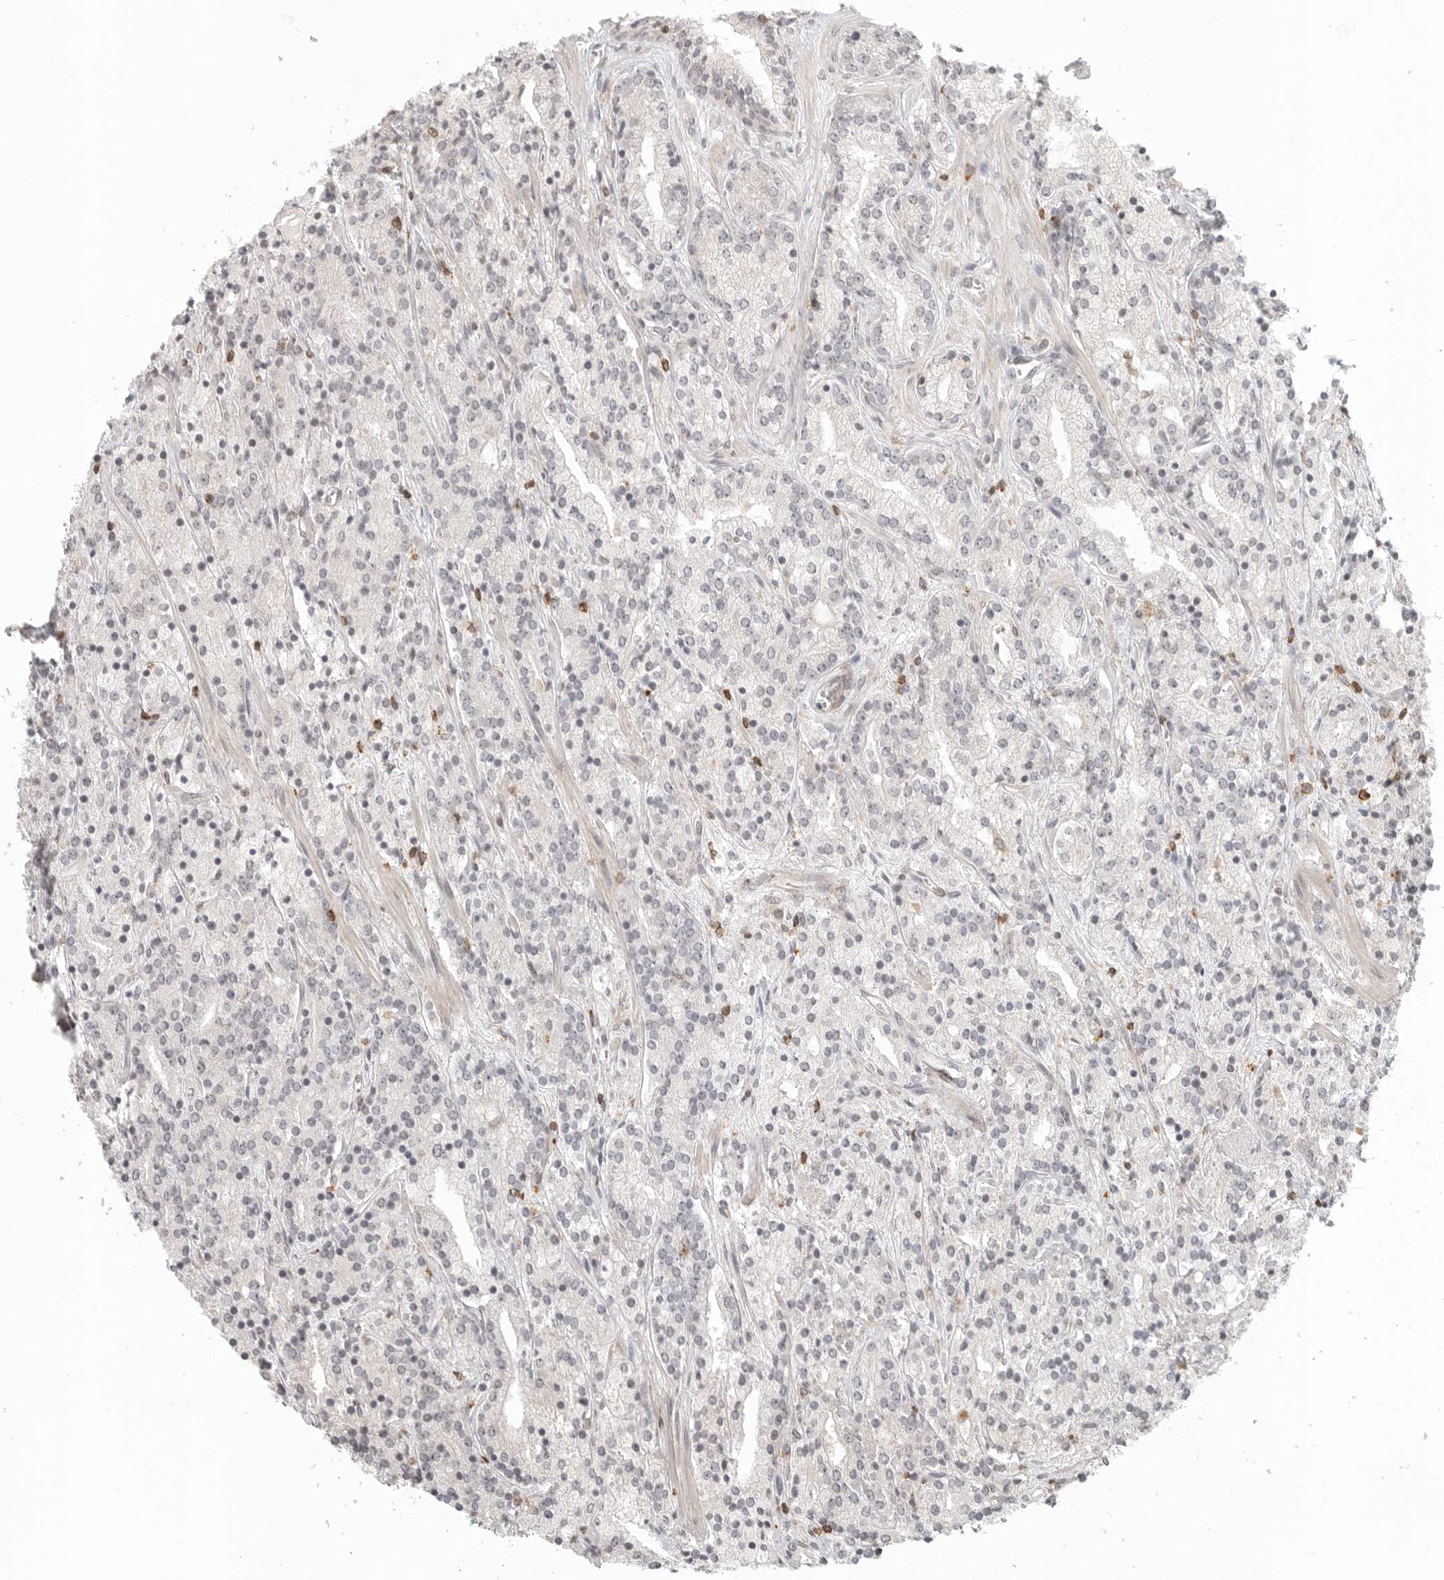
{"staining": {"intensity": "negative", "quantity": "none", "location": "none"}, "tissue": "prostate cancer", "cell_type": "Tumor cells", "image_type": "cancer", "snomed": [{"axis": "morphology", "description": "Adenocarcinoma, High grade"}, {"axis": "topography", "description": "Prostate"}], "caption": "Tumor cells show no significant protein positivity in high-grade adenocarcinoma (prostate).", "gene": "SH3KBP1", "patient": {"sex": "male", "age": 71}}